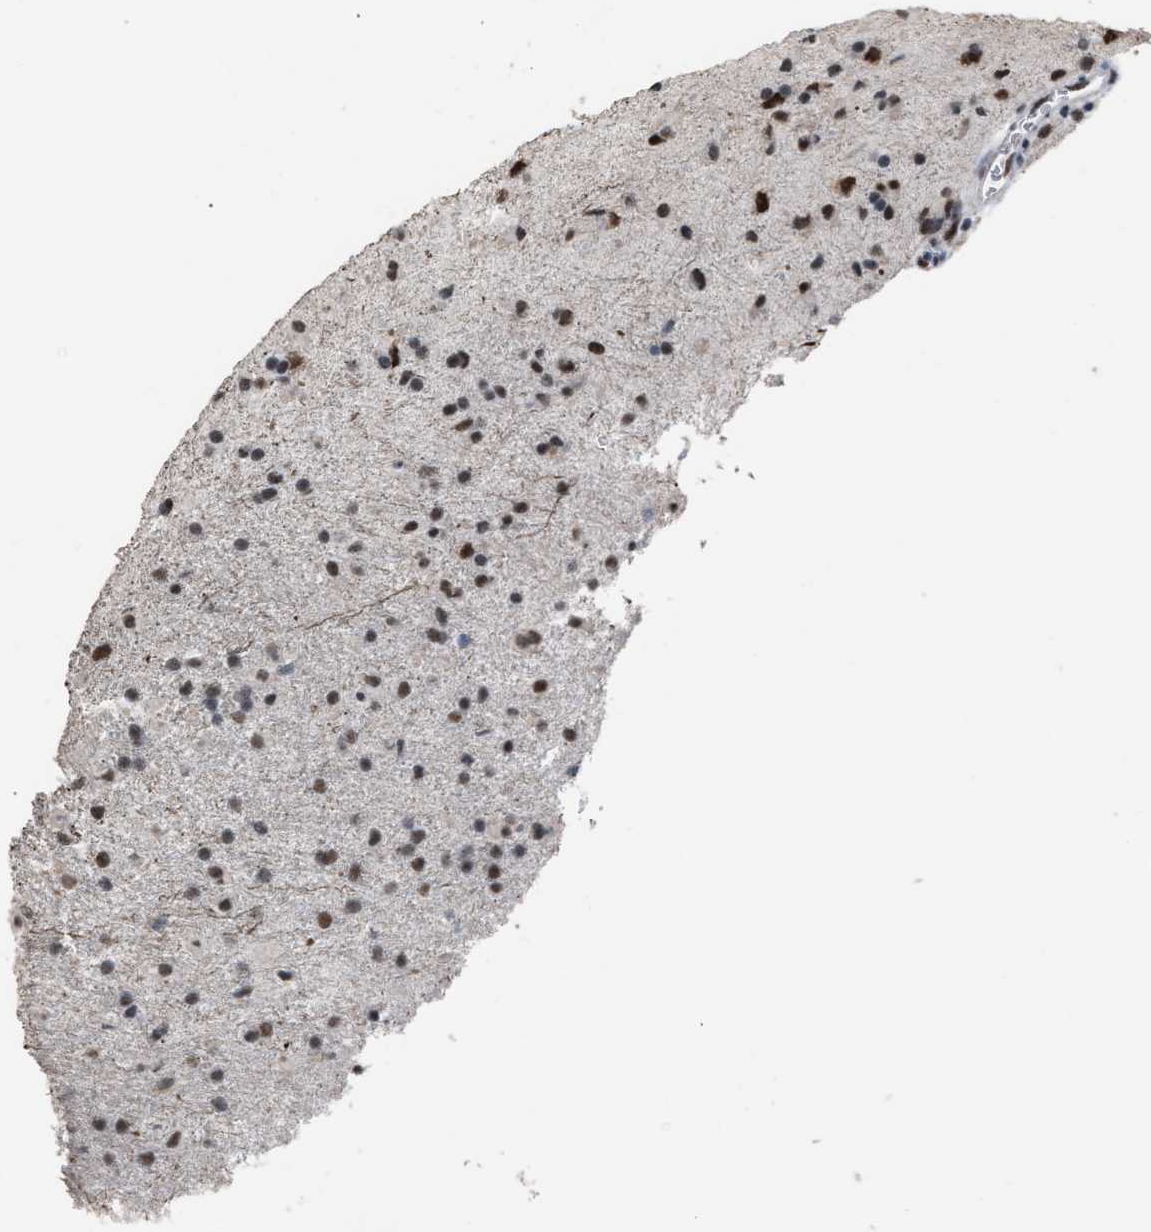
{"staining": {"intensity": "strong", "quantity": ">75%", "location": "nuclear"}, "tissue": "glioma", "cell_type": "Tumor cells", "image_type": "cancer", "snomed": [{"axis": "morphology", "description": "Glioma, malignant, Low grade"}, {"axis": "topography", "description": "Brain"}], "caption": "Immunohistochemistry (IHC) staining of low-grade glioma (malignant), which displays high levels of strong nuclear positivity in approximately >75% of tumor cells indicating strong nuclear protein positivity. The staining was performed using DAB (brown) for protein detection and nuclei were counterstained in hematoxylin (blue).", "gene": "CCAR2", "patient": {"sex": "male", "age": 65}}